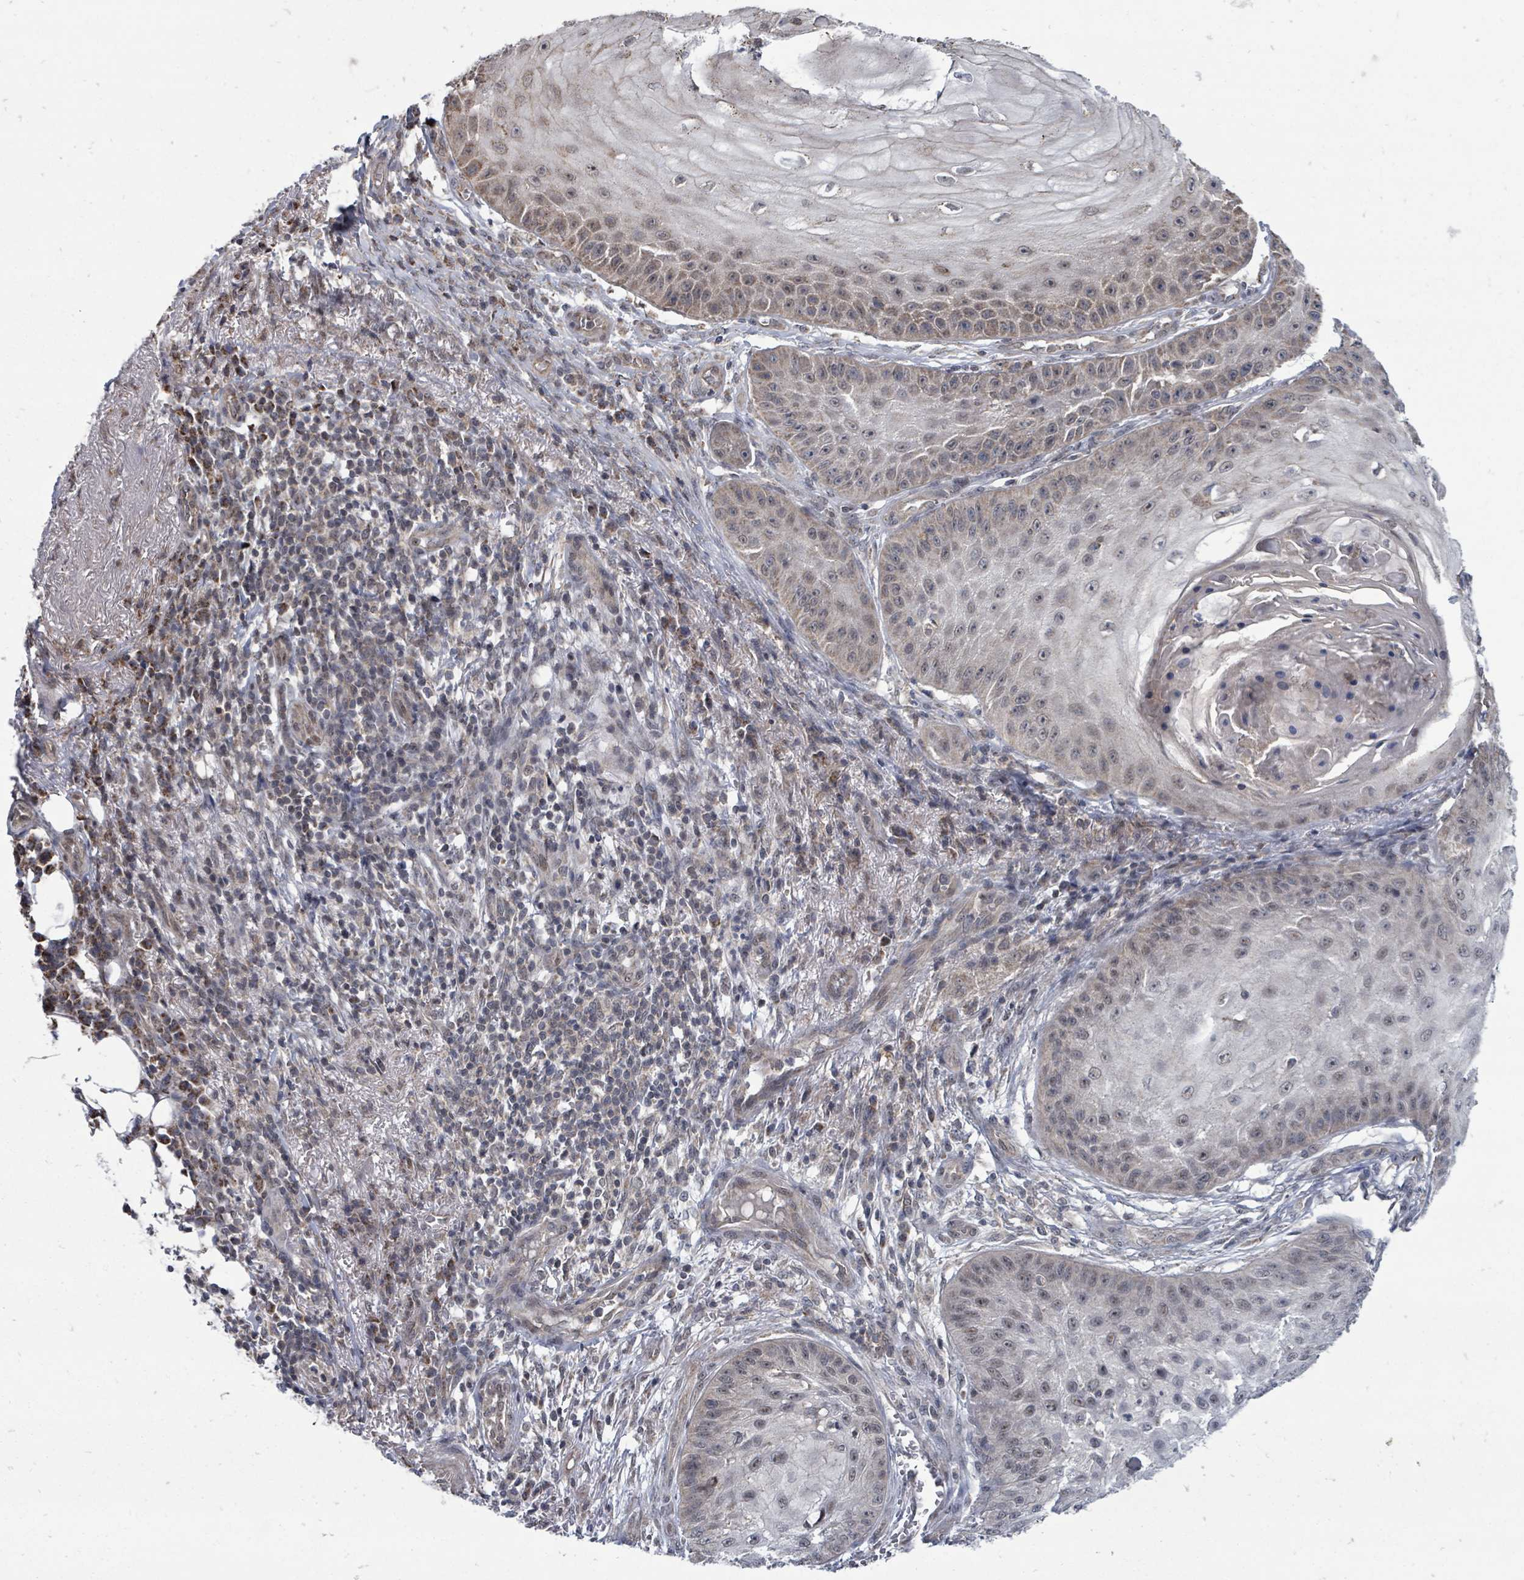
{"staining": {"intensity": "weak", "quantity": "25%-75%", "location": "cytoplasmic/membranous,nuclear"}, "tissue": "skin cancer", "cell_type": "Tumor cells", "image_type": "cancer", "snomed": [{"axis": "morphology", "description": "Squamous cell carcinoma, NOS"}, {"axis": "topography", "description": "Skin"}], "caption": "Immunohistochemistry (IHC) histopathology image of neoplastic tissue: skin squamous cell carcinoma stained using immunohistochemistry displays low levels of weak protein expression localized specifically in the cytoplasmic/membranous and nuclear of tumor cells, appearing as a cytoplasmic/membranous and nuclear brown color.", "gene": "MAGOHB", "patient": {"sex": "male", "age": 70}}